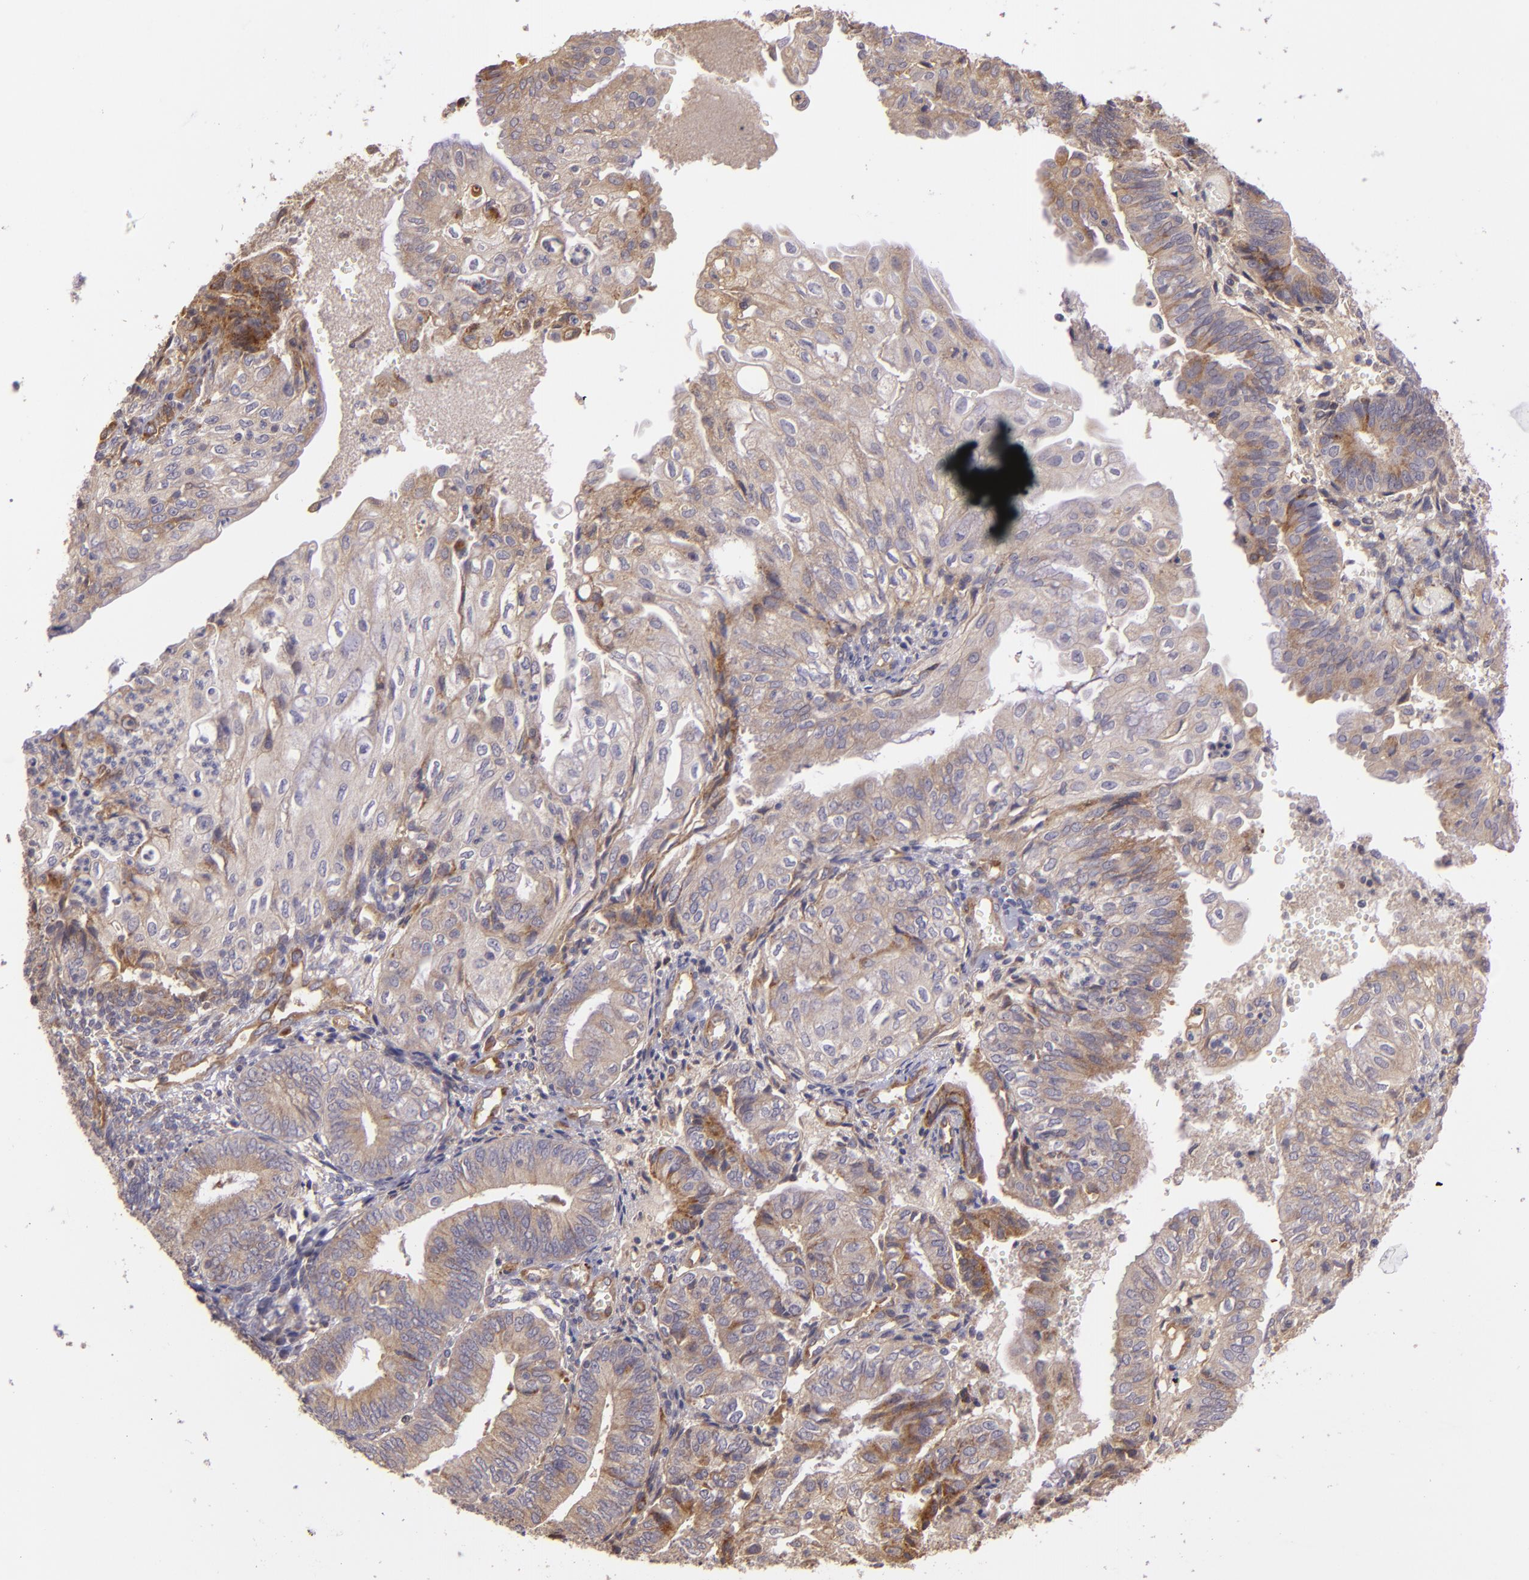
{"staining": {"intensity": "moderate", "quantity": ">75%", "location": "cytoplasmic/membranous"}, "tissue": "endometrial cancer", "cell_type": "Tumor cells", "image_type": "cancer", "snomed": [{"axis": "morphology", "description": "Adenocarcinoma, NOS"}, {"axis": "topography", "description": "Endometrium"}], "caption": "Moderate cytoplasmic/membranous protein staining is present in about >75% of tumor cells in endometrial adenocarcinoma.", "gene": "ECE1", "patient": {"sex": "female", "age": 55}}